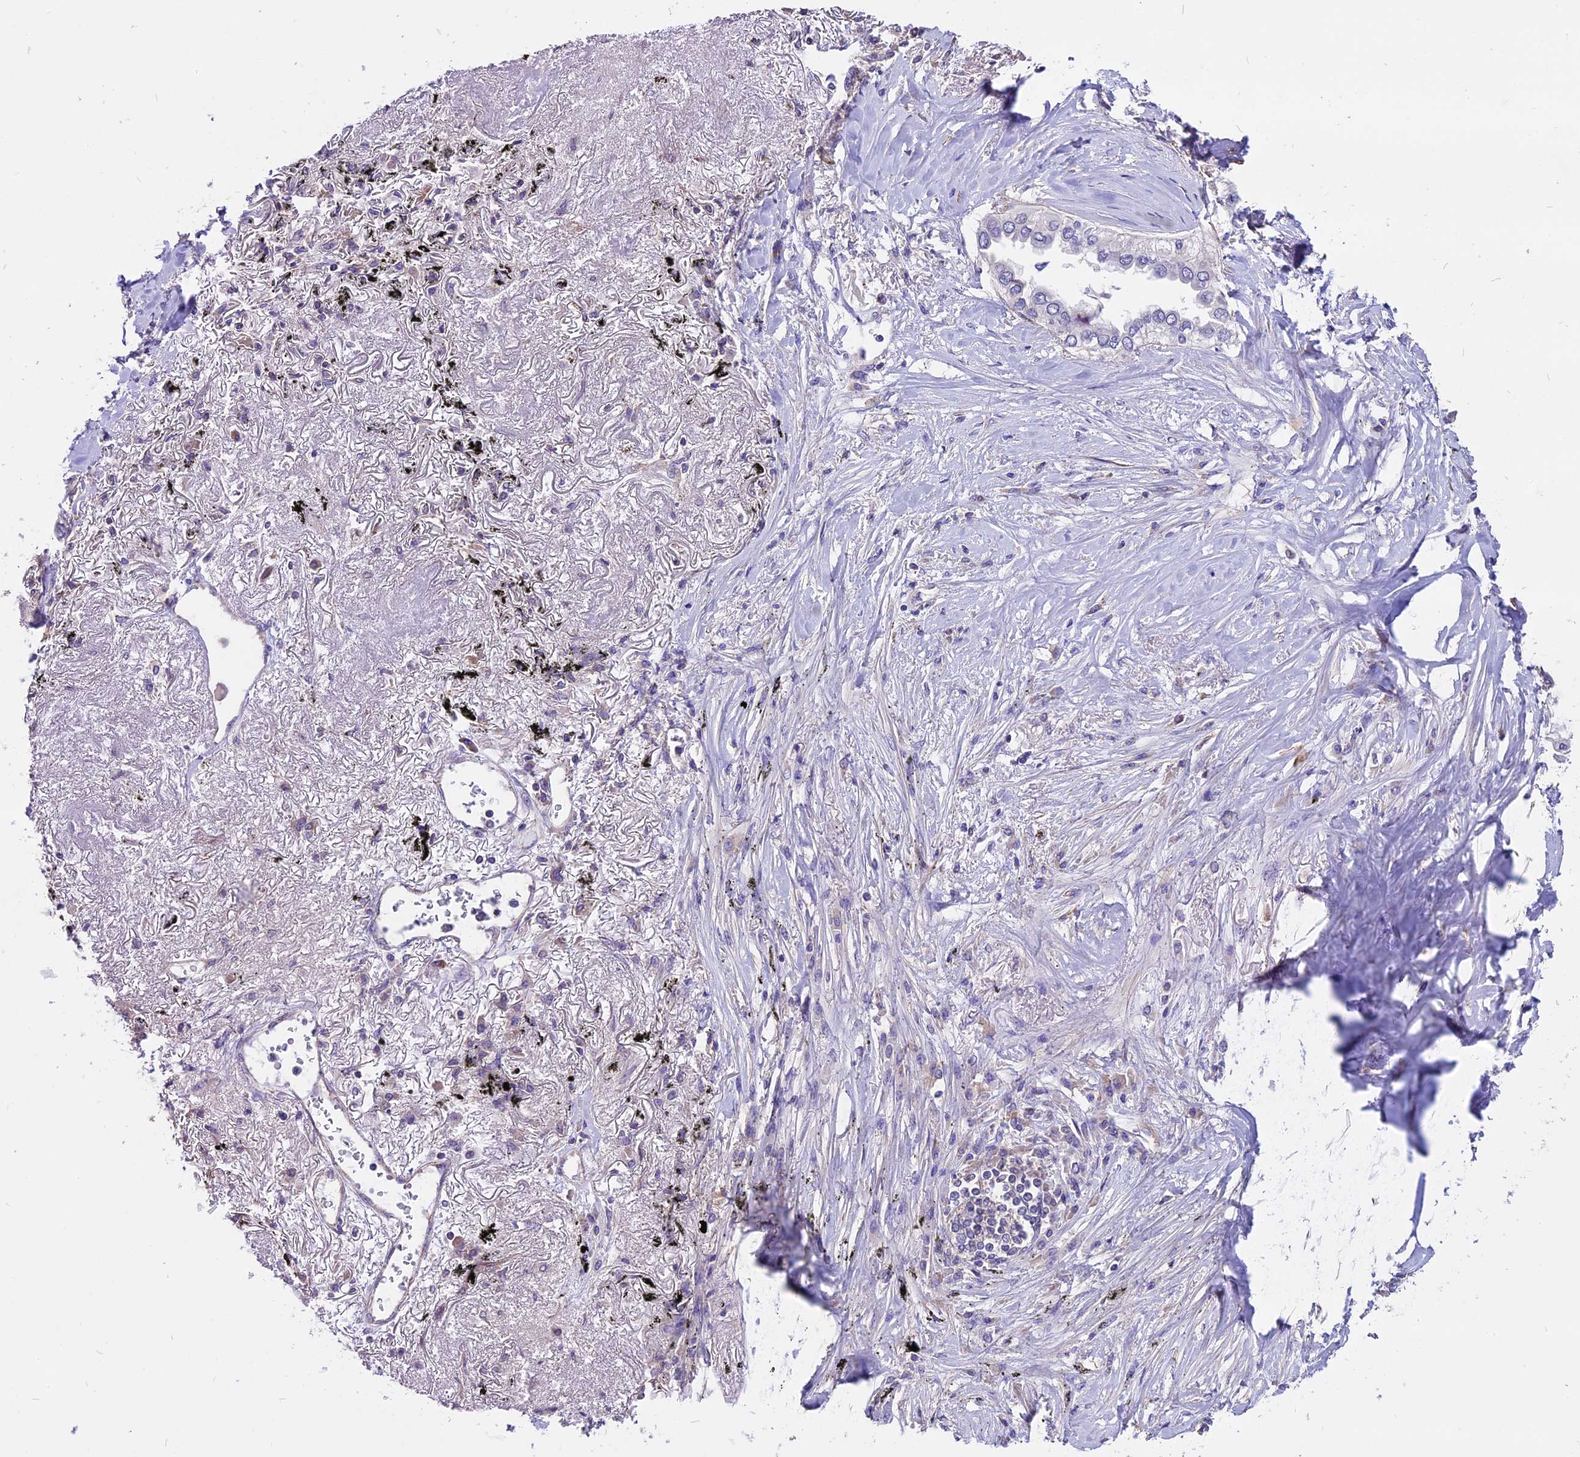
{"staining": {"intensity": "negative", "quantity": "none", "location": "none"}, "tissue": "lung cancer", "cell_type": "Tumor cells", "image_type": "cancer", "snomed": [{"axis": "morphology", "description": "Adenocarcinoma, NOS"}, {"axis": "topography", "description": "Lung"}], "caption": "Immunohistochemistry photomicrograph of adenocarcinoma (lung) stained for a protein (brown), which demonstrates no expression in tumor cells. (DAB (3,3'-diaminobenzidine) IHC with hematoxylin counter stain).", "gene": "ANO3", "patient": {"sex": "female", "age": 76}}